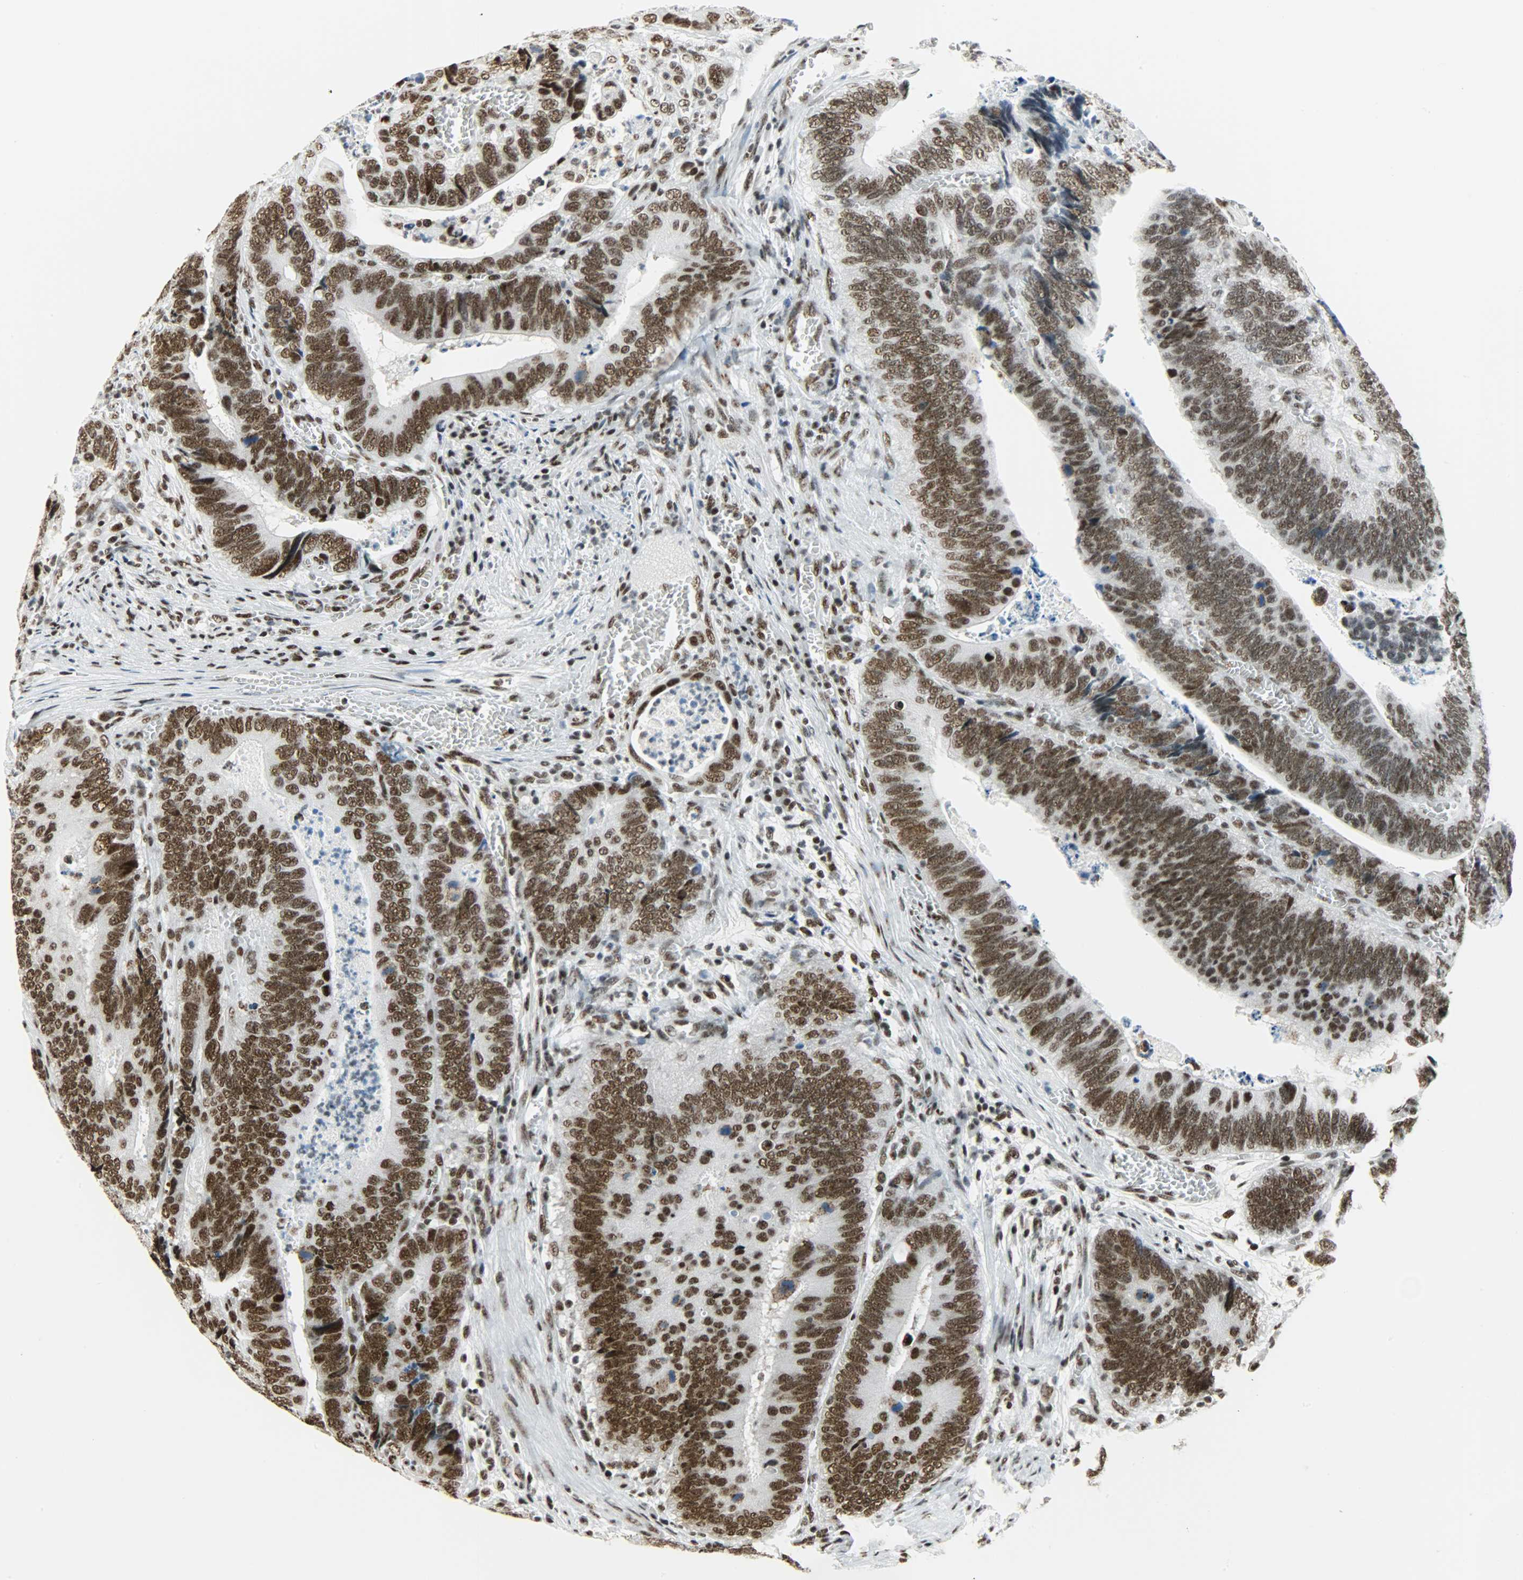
{"staining": {"intensity": "strong", "quantity": ">75%", "location": "nuclear"}, "tissue": "colorectal cancer", "cell_type": "Tumor cells", "image_type": "cancer", "snomed": [{"axis": "morphology", "description": "Adenocarcinoma, NOS"}, {"axis": "topography", "description": "Colon"}], "caption": "This is a histology image of immunohistochemistry (IHC) staining of colorectal cancer, which shows strong staining in the nuclear of tumor cells.", "gene": "SNRPA", "patient": {"sex": "male", "age": 72}}